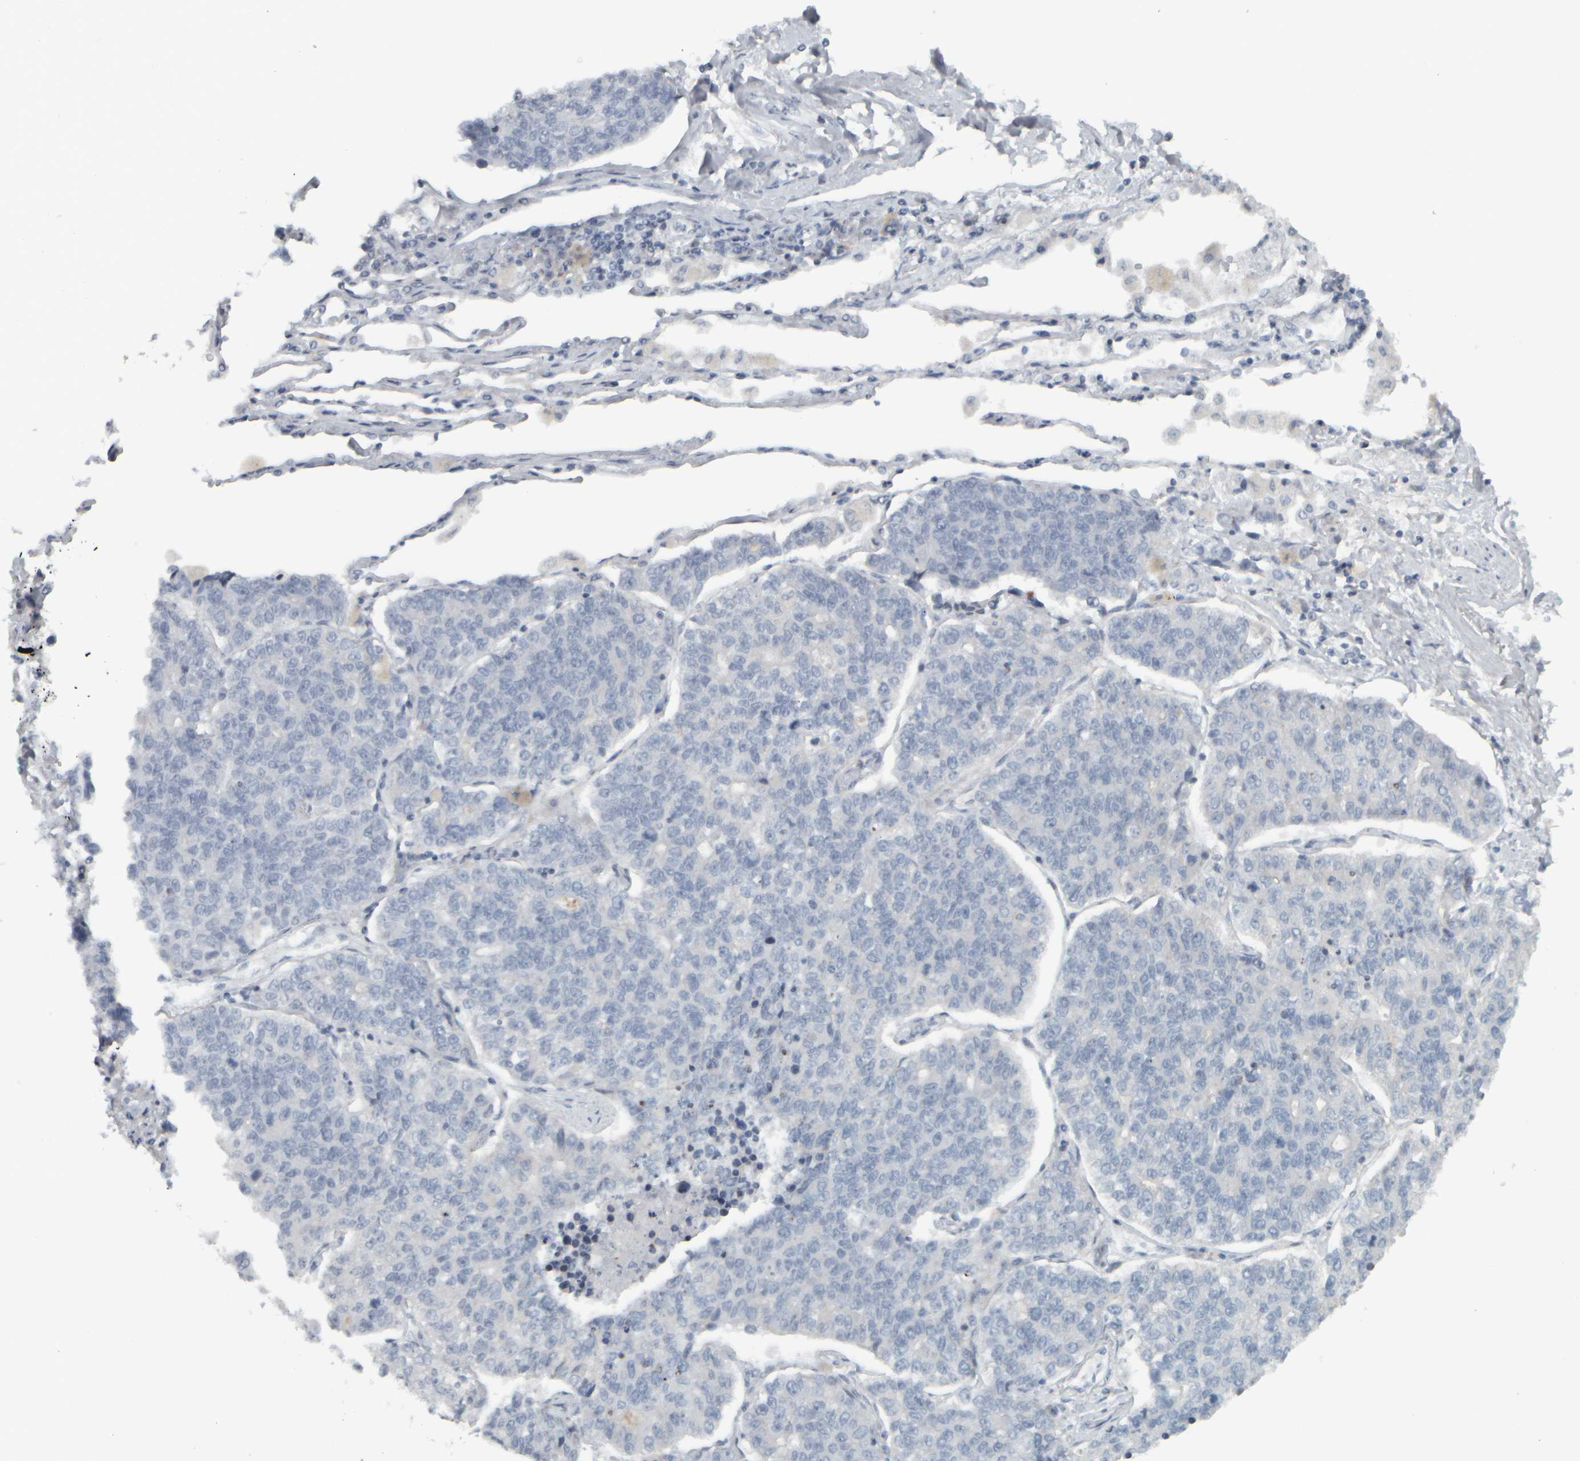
{"staining": {"intensity": "negative", "quantity": "none", "location": "none"}, "tissue": "lung cancer", "cell_type": "Tumor cells", "image_type": "cancer", "snomed": [{"axis": "morphology", "description": "Adenocarcinoma, NOS"}, {"axis": "topography", "description": "Lung"}], "caption": "High power microscopy photomicrograph of an IHC image of lung cancer, revealing no significant positivity in tumor cells. (DAB immunohistochemistry (IHC) visualized using brightfield microscopy, high magnification).", "gene": "NAPG", "patient": {"sex": "male", "age": 49}}